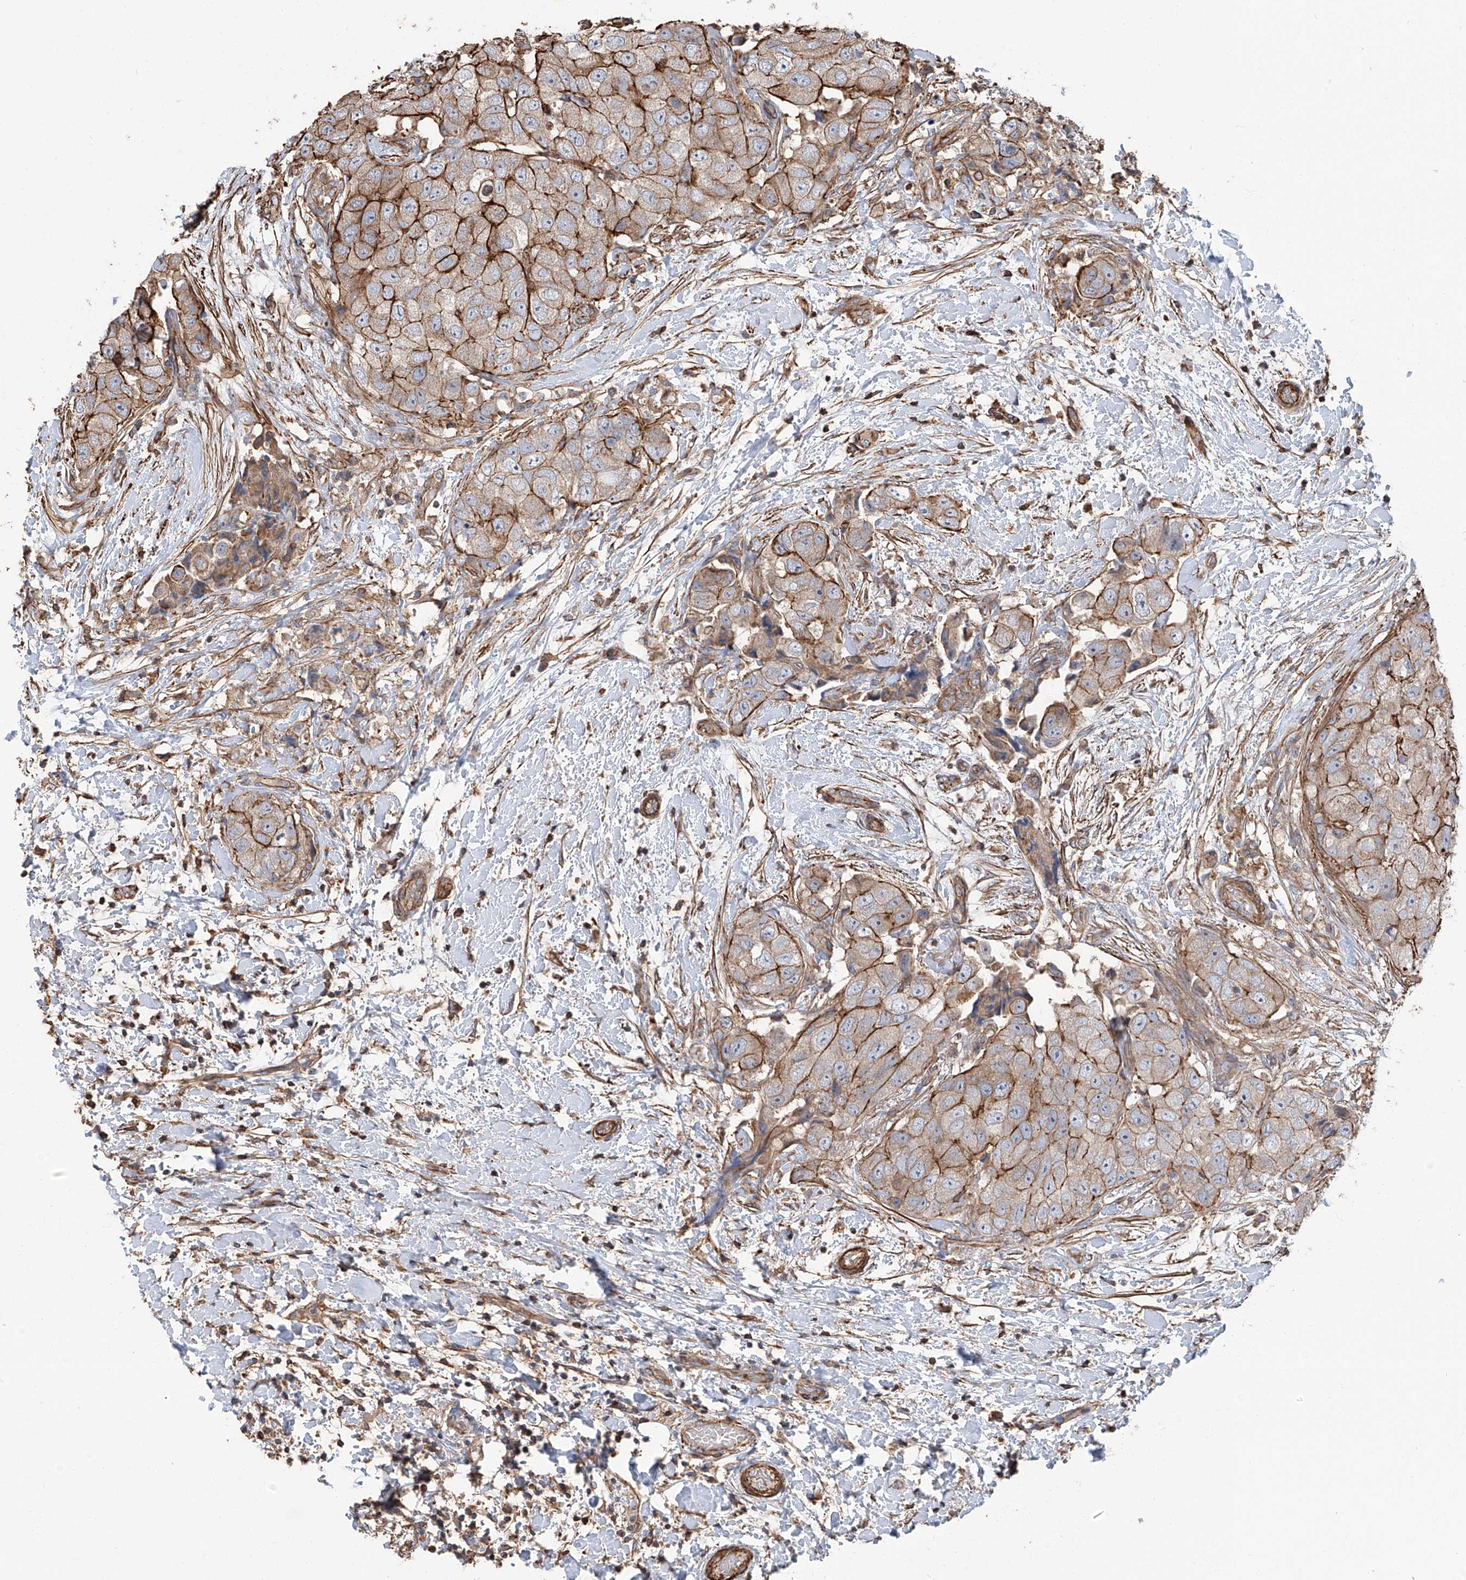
{"staining": {"intensity": "strong", "quantity": "25%-75%", "location": "cytoplasmic/membranous"}, "tissue": "breast cancer", "cell_type": "Tumor cells", "image_type": "cancer", "snomed": [{"axis": "morphology", "description": "Normal tissue, NOS"}, {"axis": "morphology", "description": "Duct carcinoma"}, {"axis": "topography", "description": "Breast"}], "caption": "Immunohistochemistry of human intraductal carcinoma (breast) displays high levels of strong cytoplasmic/membranous expression in approximately 25%-75% of tumor cells.", "gene": "PIEZO2", "patient": {"sex": "female", "age": 62}}